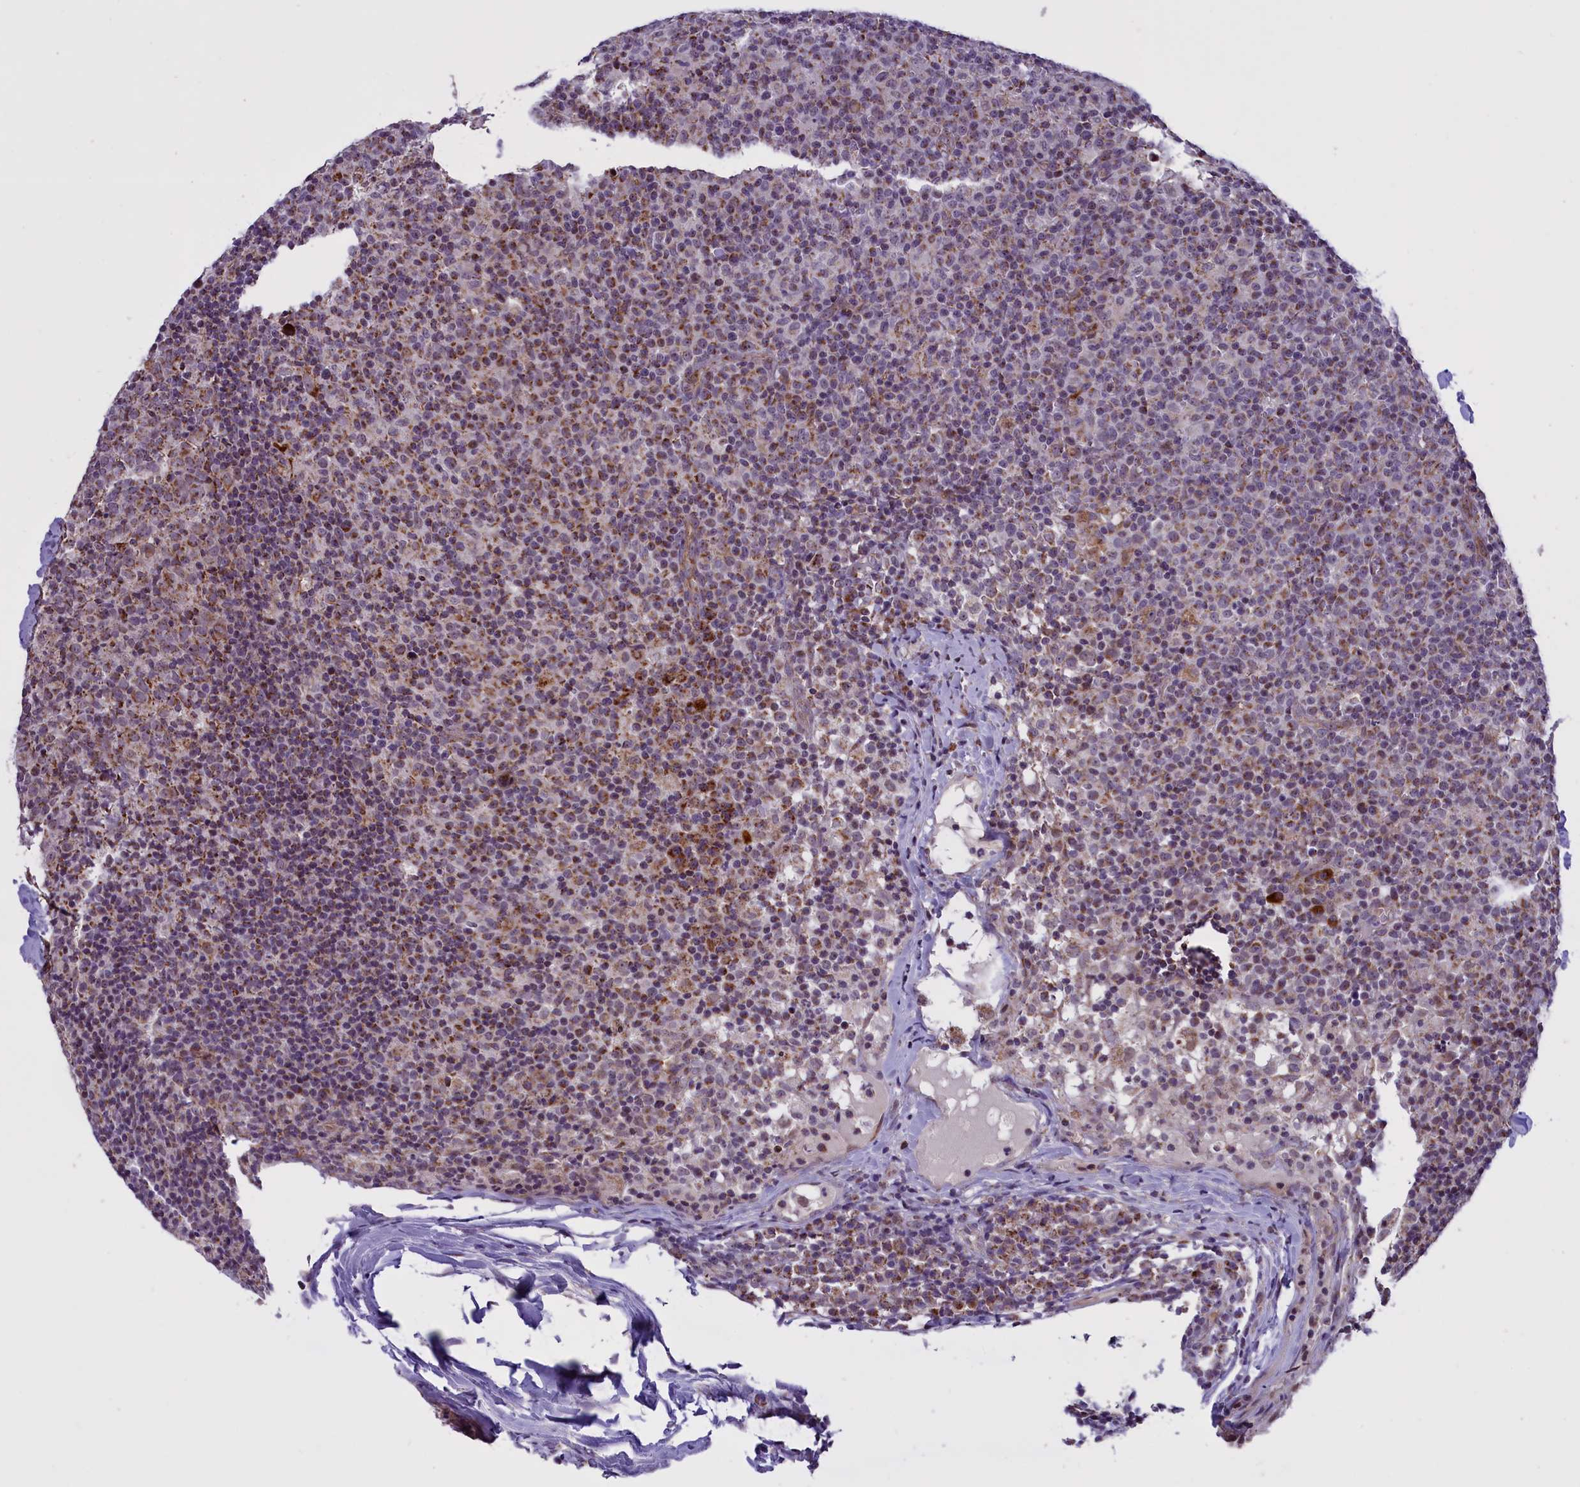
{"staining": {"intensity": "moderate", "quantity": "25%-75%", "location": "cytoplasmic/membranous"}, "tissue": "lymph node", "cell_type": "Germinal center cells", "image_type": "normal", "snomed": [{"axis": "morphology", "description": "Normal tissue, NOS"}, {"axis": "morphology", "description": "Inflammation, NOS"}, {"axis": "topography", "description": "Lymph node"}], "caption": "High-power microscopy captured an immunohistochemistry (IHC) photomicrograph of benign lymph node, revealing moderate cytoplasmic/membranous staining in approximately 25%-75% of germinal center cells. Using DAB (3,3'-diaminobenzidine) (brown) and hematoxylin (blue) stains, captured at high magnification using brightfield microscopy.", "gene": "NDUFS5", "patient": {"sex": "male", "age": 55}}